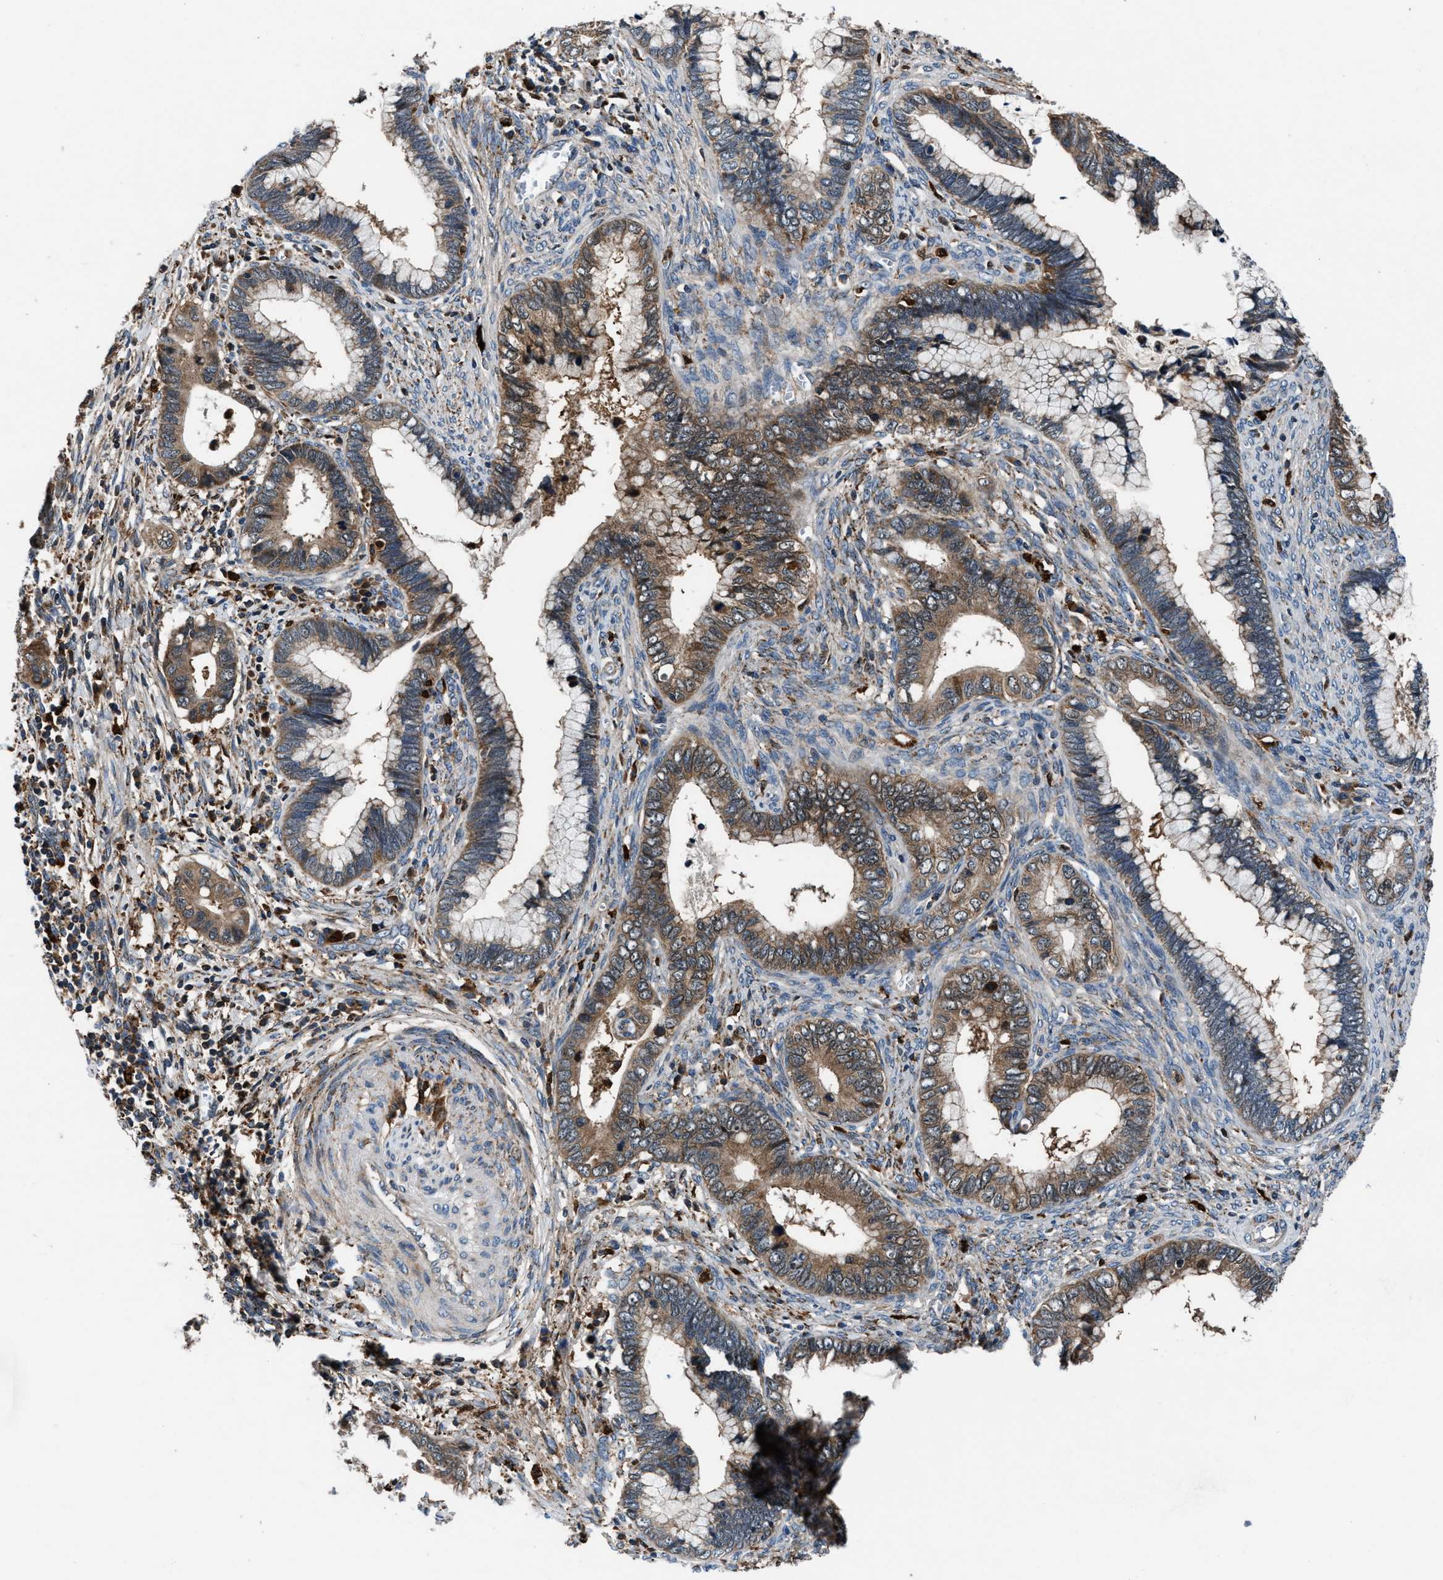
{"staining": {"intensity": "moderate", "quantity": ">75%", "location": "cytoplasmic/membranous"}, "tissue": "cervical cancer", "cell_type": "Tumor cells", "image_type": "cancer", "snomed": [{"axis": "morphology", "description": "Adenocarcinoma, NOS"}, {"axis": "topography", "description": "Cervix"}], "caption": "A micrograph of cervical cancer (adenocarcinoma) stained for a protein reveals moderate cytoplasmic/membranous brown staining in tumor cells.", "gene": "FAM221A", "patient": {"sex": "female", "age": 44}}